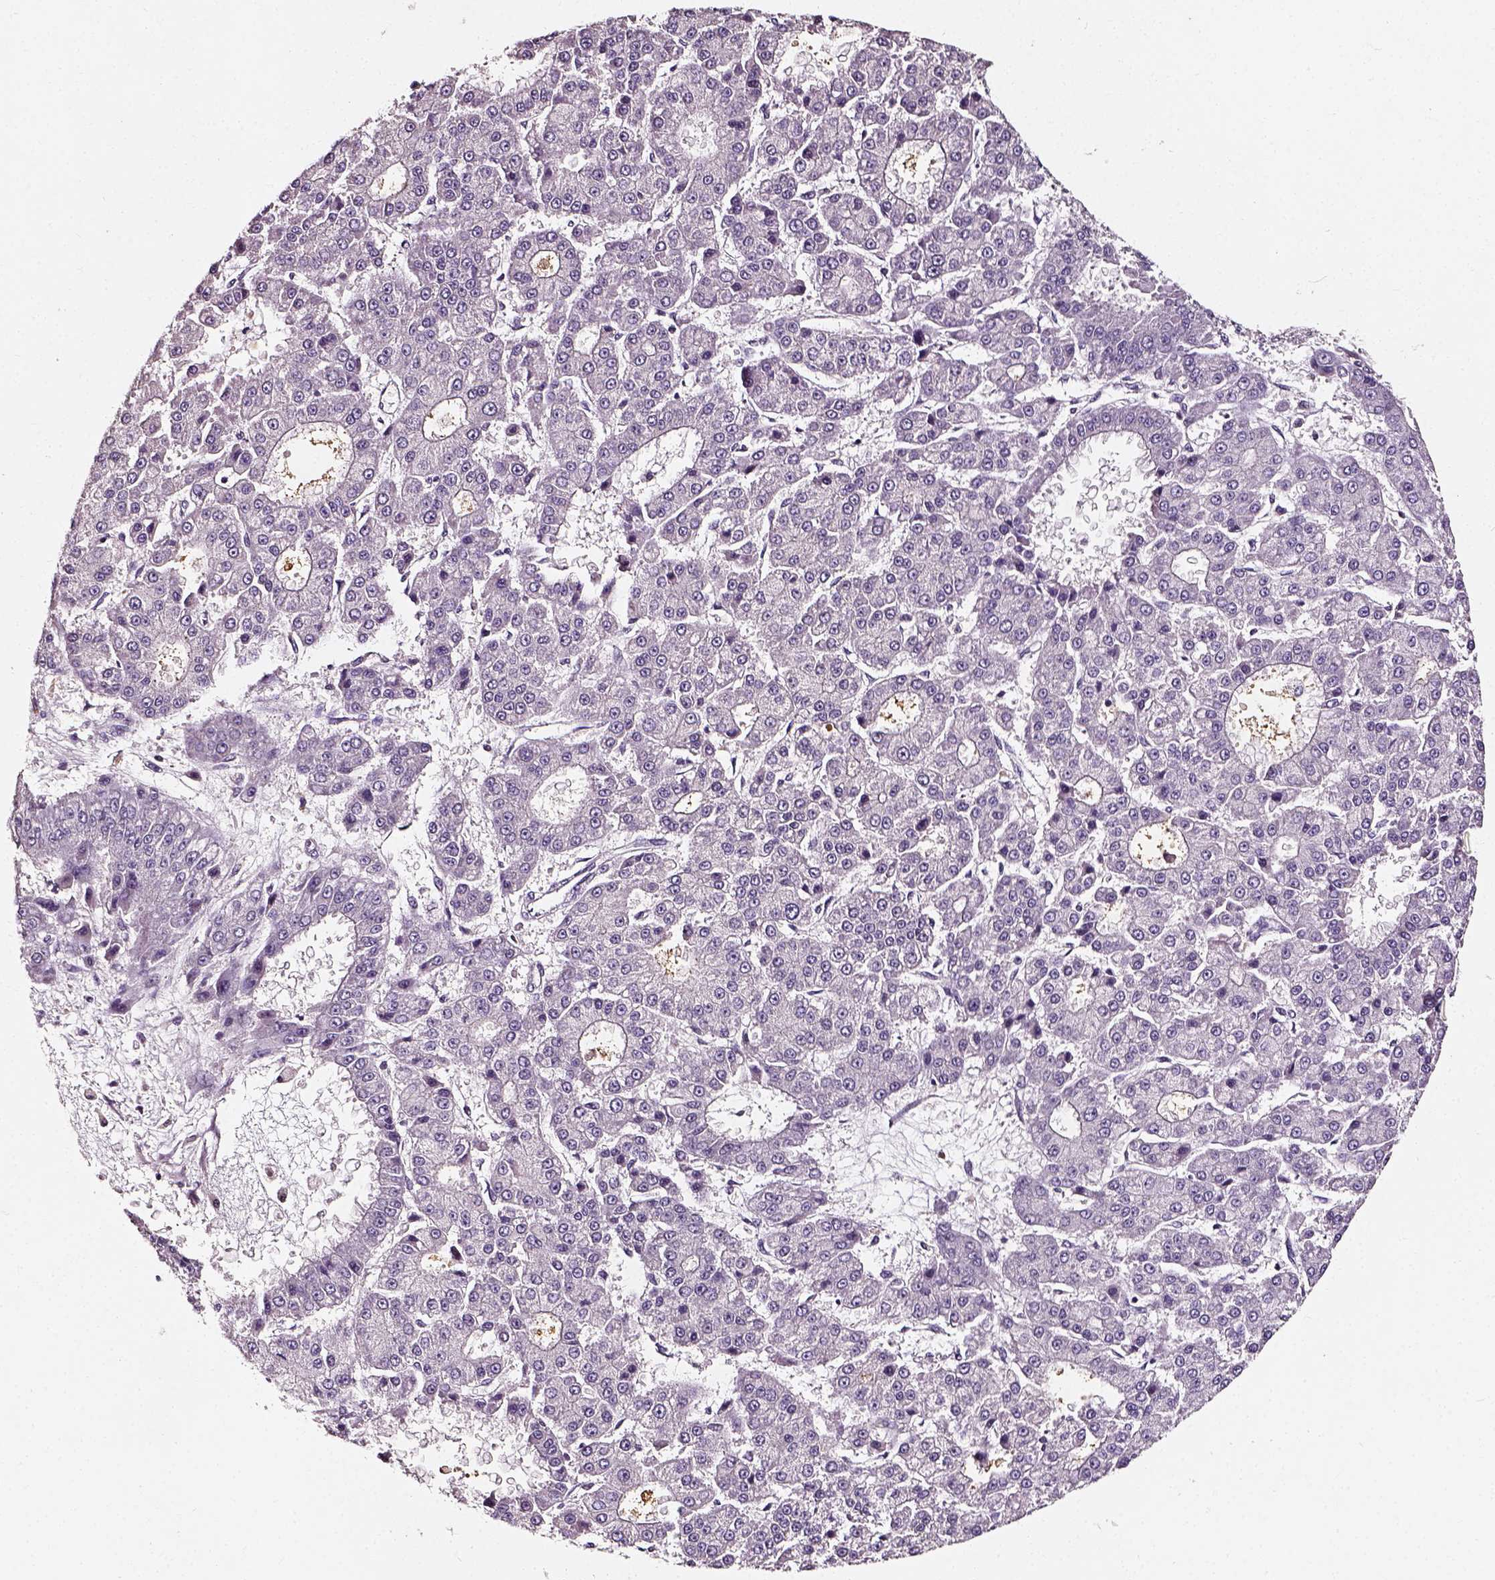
{"staining": {"intensity": "negative", "quantity": "none", "location": "none"}, "tissue": "liver cancer", "cell_type": "Tumor cells", "image_type": "cancer", "snomed": [{"axis": "morphology", "description": "Carcinoma, Hepatocellular, NOS"}, {"axis": "topography", "description": "Liver"}], "caption": "IHC of human liver cancer (hepatocellular carcinoma) displays no expression in tumor cells. (DAB IHC visualized using brightfield microscopy, high magnification).", "gene": "NACC1", "patient": {"sex": "male", "age": 70}}